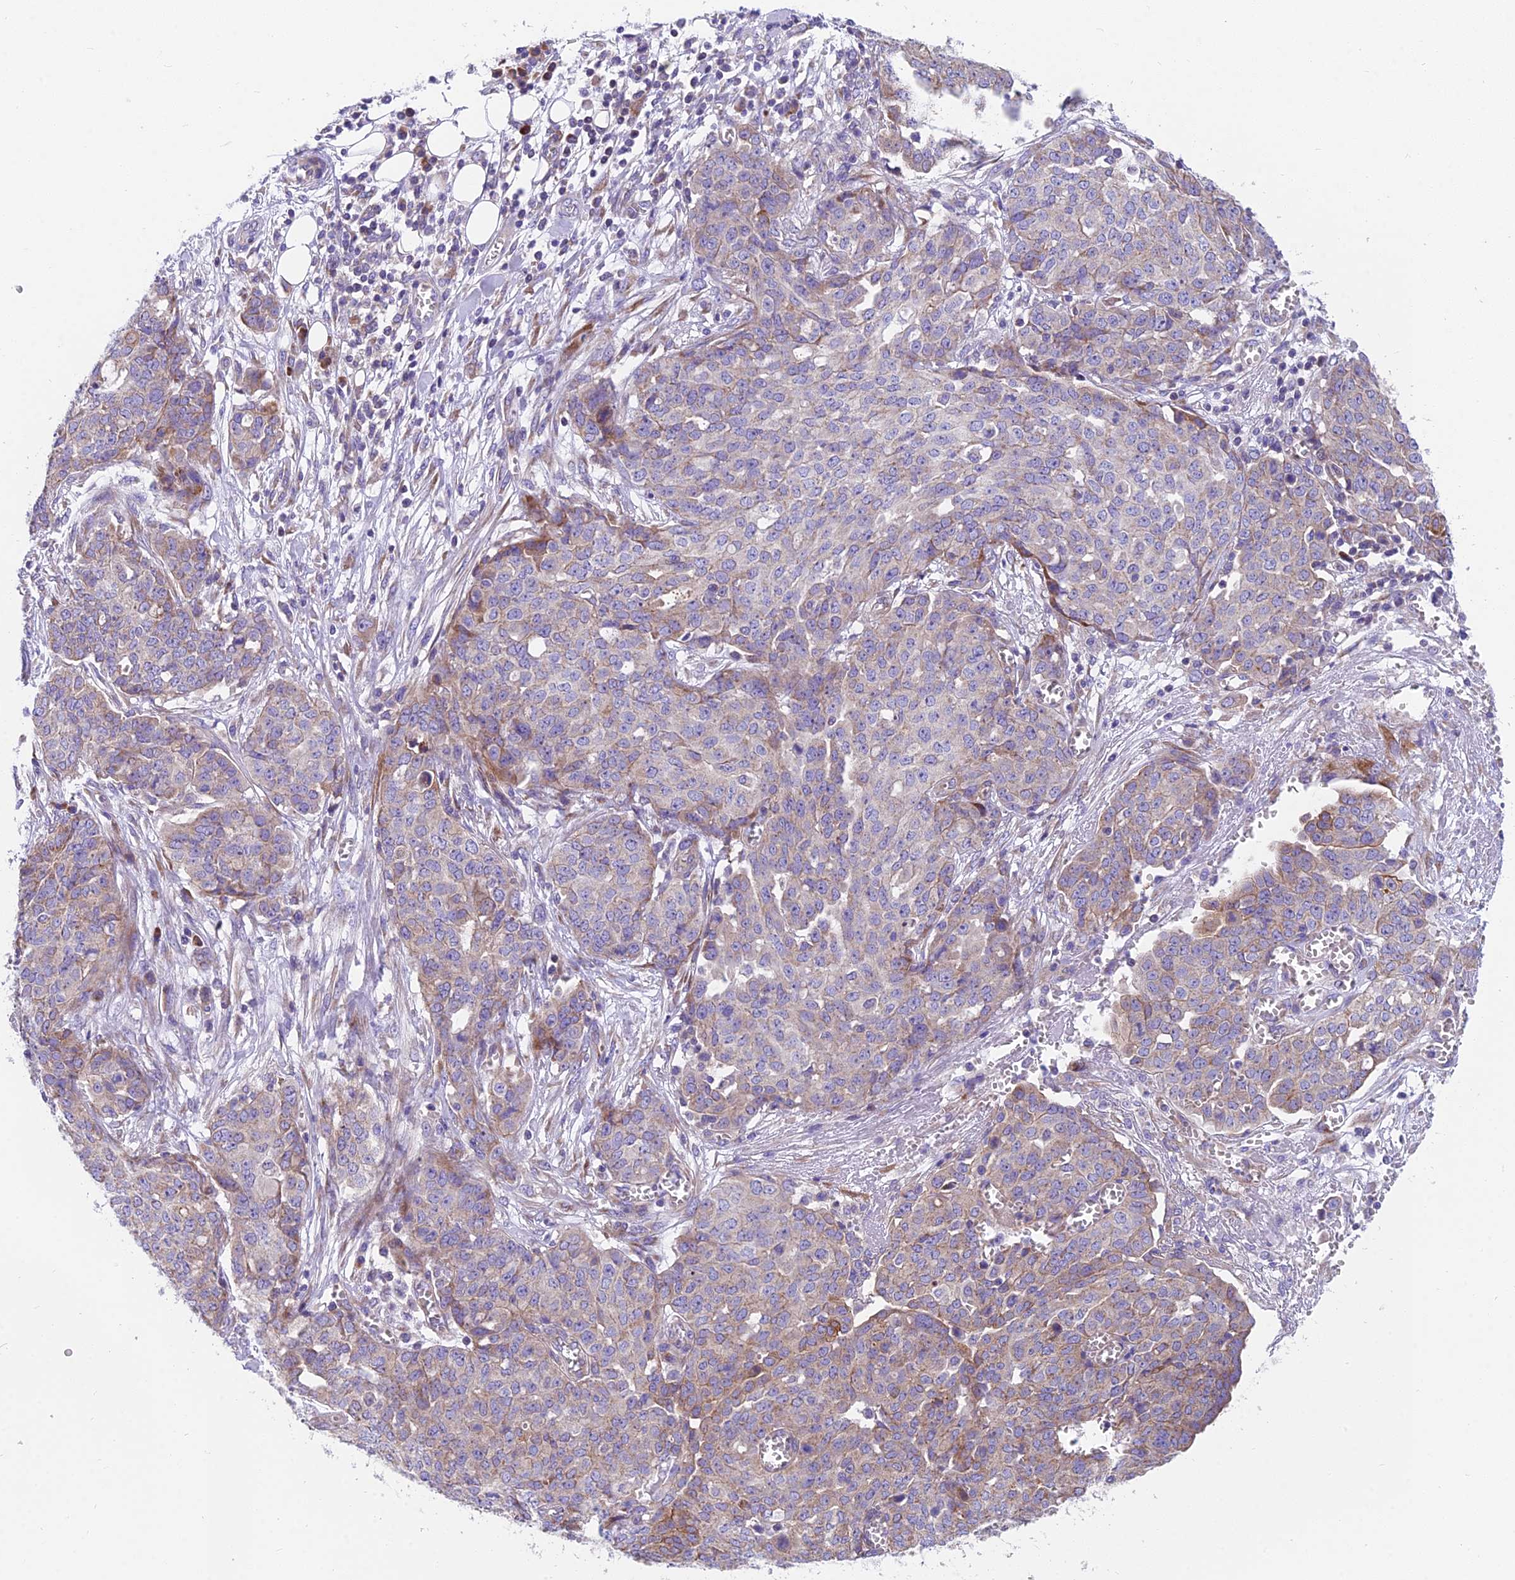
{"staining": {"intensity": "moderate", "quantity": "<25%", "location": "cytoplasmic/membranous"}, "tissue": "ovarian cancer", "cell_type": "Tumor cells", "image_type": "cancer", "snomed": [{"axis": "morphology", "description": "Cystadenocarcinoma, serous, NOS"}, {"axis": "topography", "description": "Soft tissue"}, {"axis": "topography", "description": "Ovary"}], "caption": "A brown stain shows moderate cytoplasmic/membranous expression of a protein in human ovarian cancer tumor cells. (DAB IHC with brightfield microscopy, high magnification).", "gene": "MVB12A", "patient": {"sex": "female", "age": 57}}